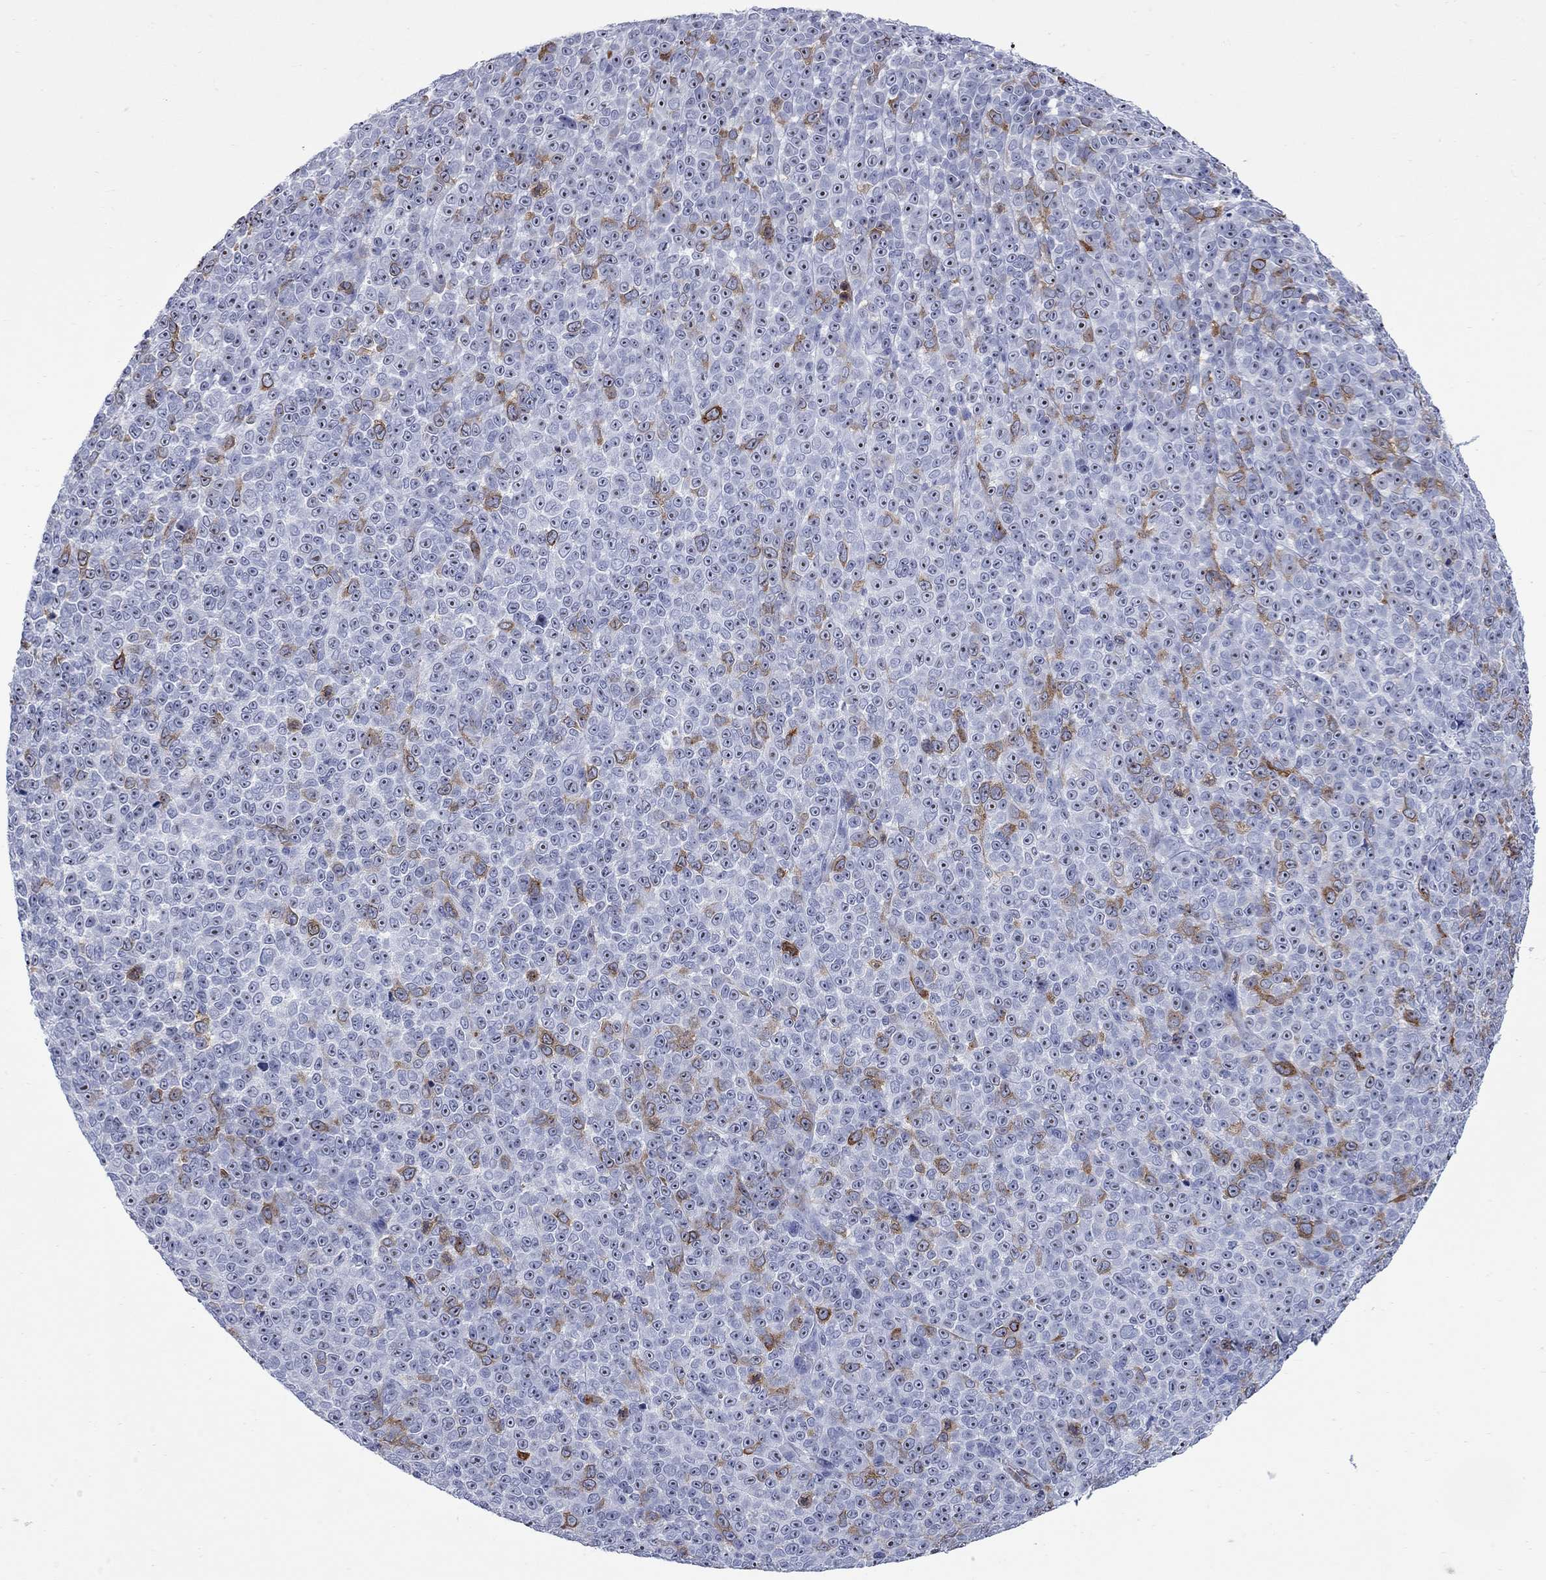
{"staining": {"intensity": "strong", "quantity": "<25%", "location": "cytoplasmic/membranous"}, "tissue": "melanoma", "cell_type": "Tumor cells", "image_type": "cancer", "snomed": [{"axis": "morphology", "description": "Malignant melanoma, NOS"}, {"axis": "topography", "description": "Skin"}], "caption": "Malignant melanoma stained with a brown dye reveals strong cytoplasmic/membranous positive positivity in approximately <25% of tumor cells.", "gene": "TACC3", "patient": {"sex": "female", "age": 95}}